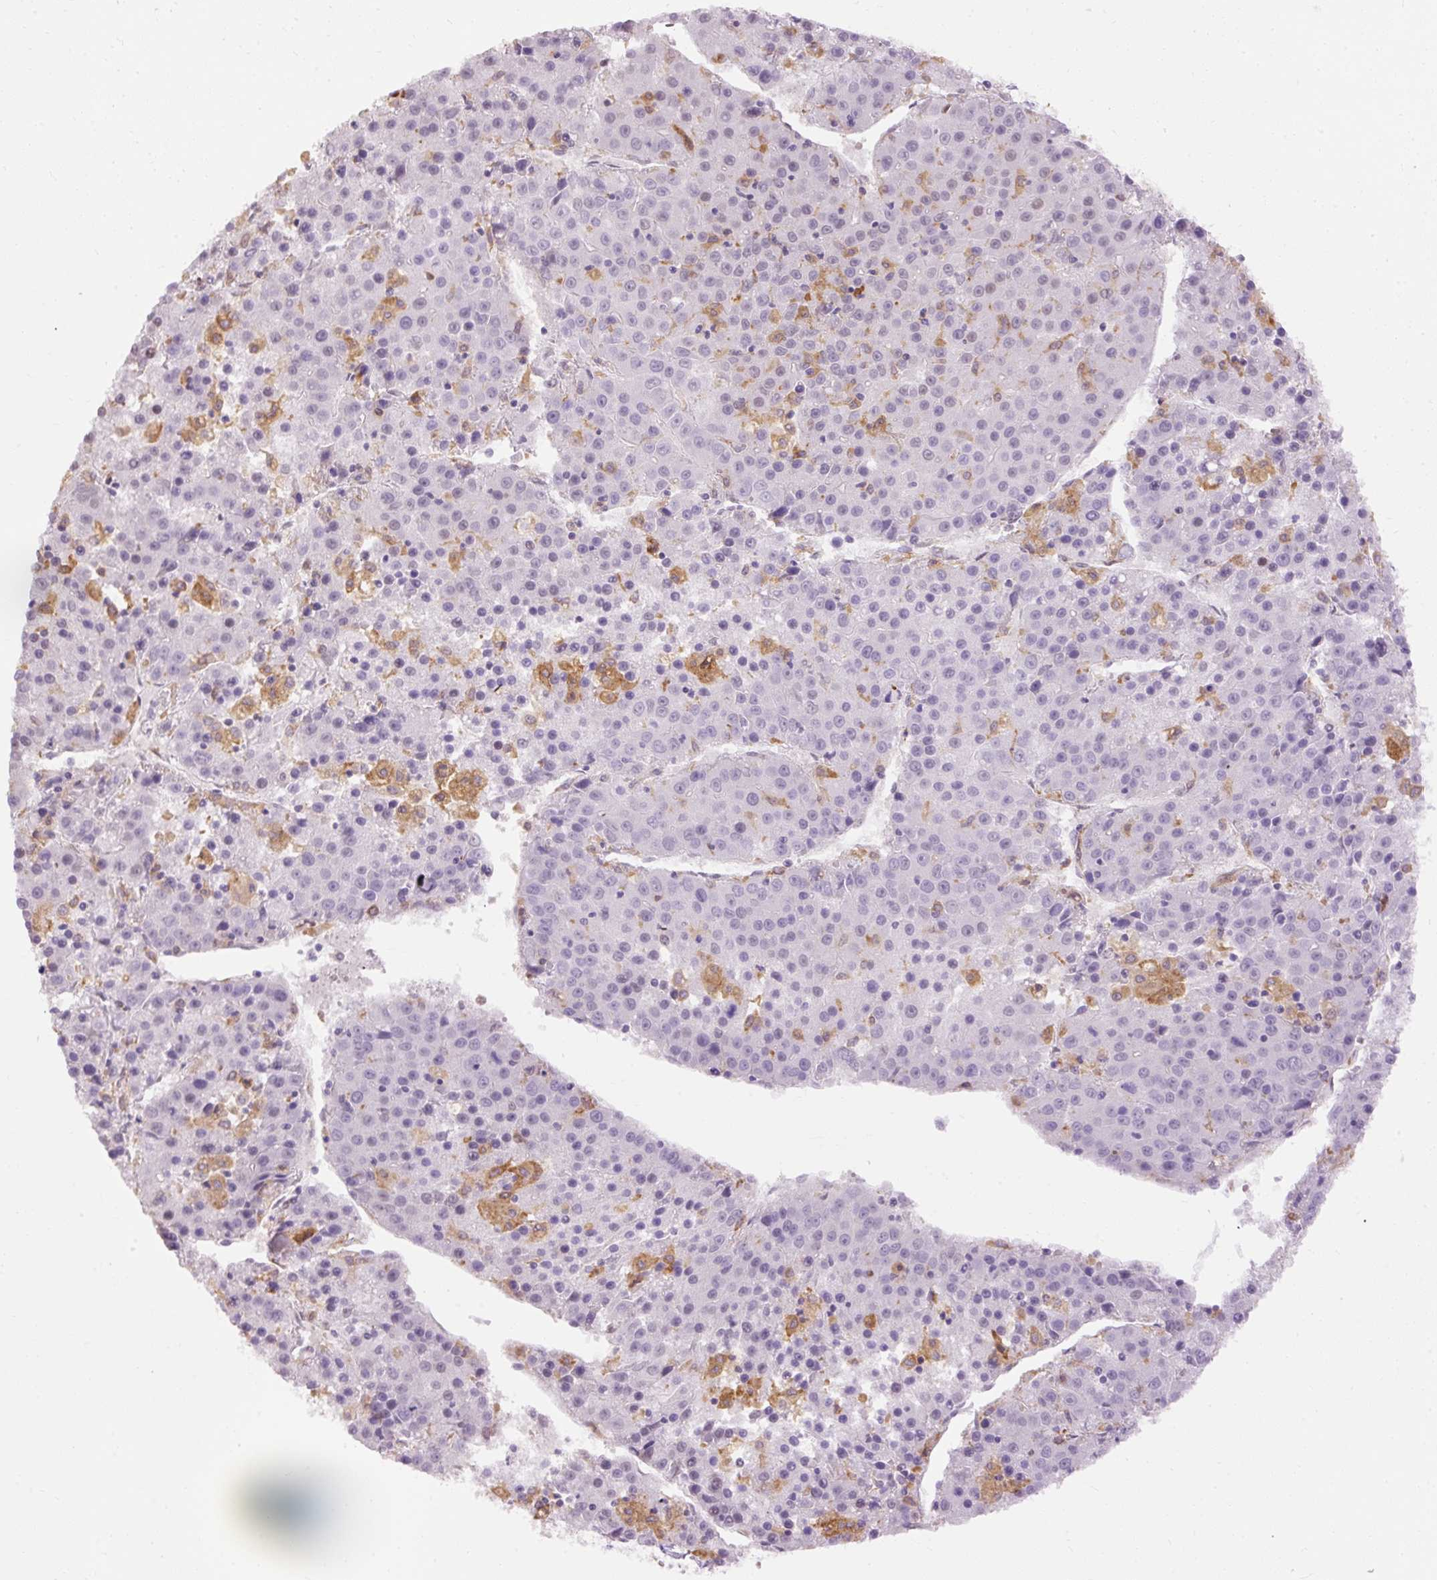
{"staining": {"intensity": "negative", "quantity": "none", "location": "none"}, "tissue": "liver cancer", "cell_type": "Tumor cells", "image_type": "cancer", "snomed": [{"axis": "morphology", "description": "Carcinoma, Hepatocellular, NOS"}, {"axis": "topography", "description": "Liver"}], "caption": "Immunohistochemical staining of liver cancer displays no significant positivity in tumor cells.", "gene": "LY86", "patient": {"sex": "female", "age": 53}}